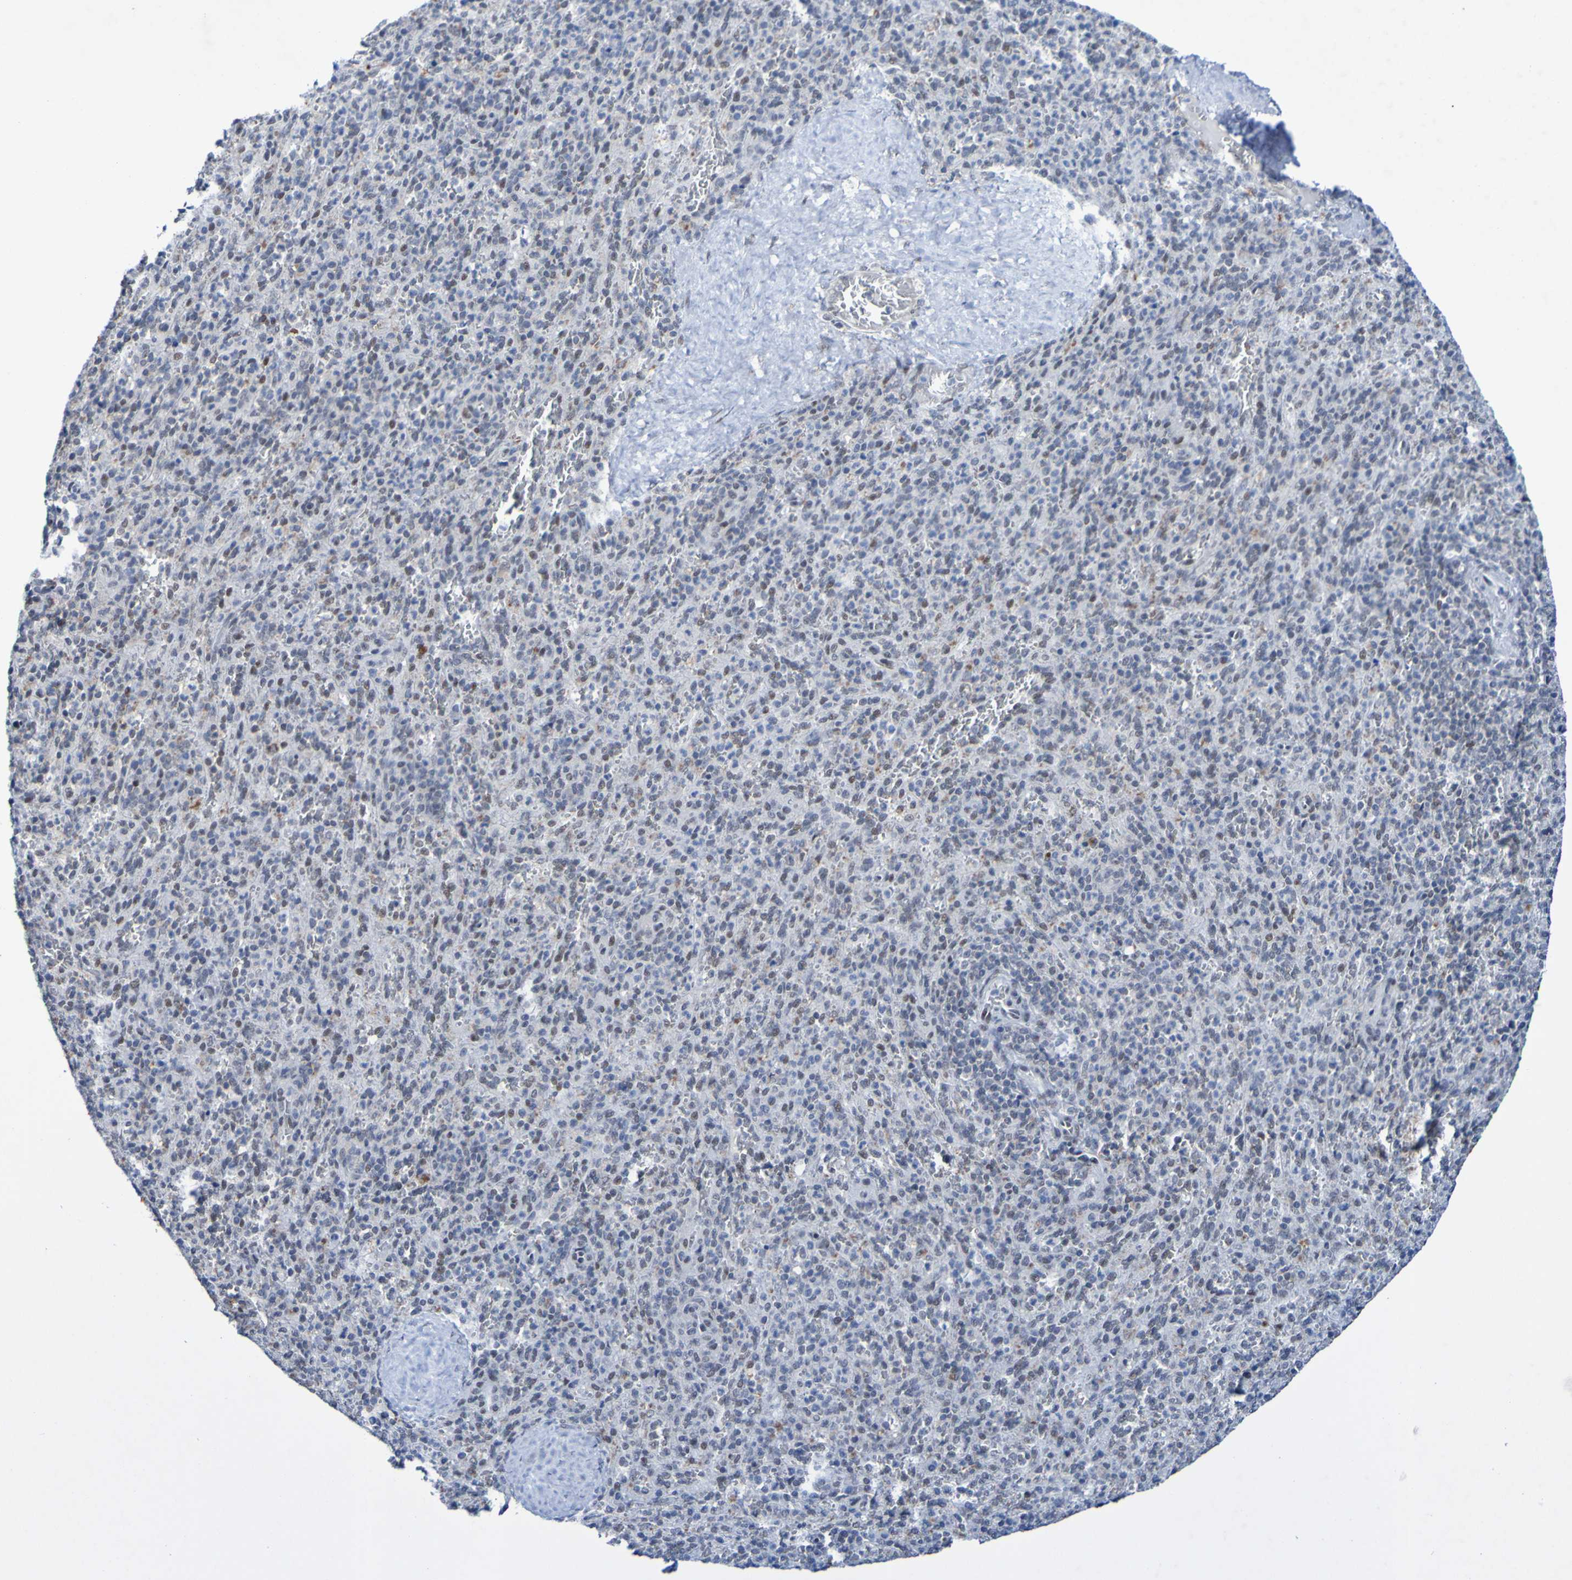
{"staining": {"intensity": "moderate", "quantity": "<25%", "location": "nuclear"}, "tissue": "spleen", "cell_type": "Cells in red pulp", "image_type": "normal", "snomed": [{"axis": "morphology", "description": "Normal tissue, NOS"}, {"axis": "topography", "description": "Spleen"}], "caption": "IHC histopathology image of benign spleen: human spleen stained using immunohistochemistry exhibits low levels of moderate protein expression localized specifically in the nuclear of cells in red pulp, appearing as a nuclear brown color.", "gene": "PCGF1", "patient": {"sex": "male", "age": 36}}